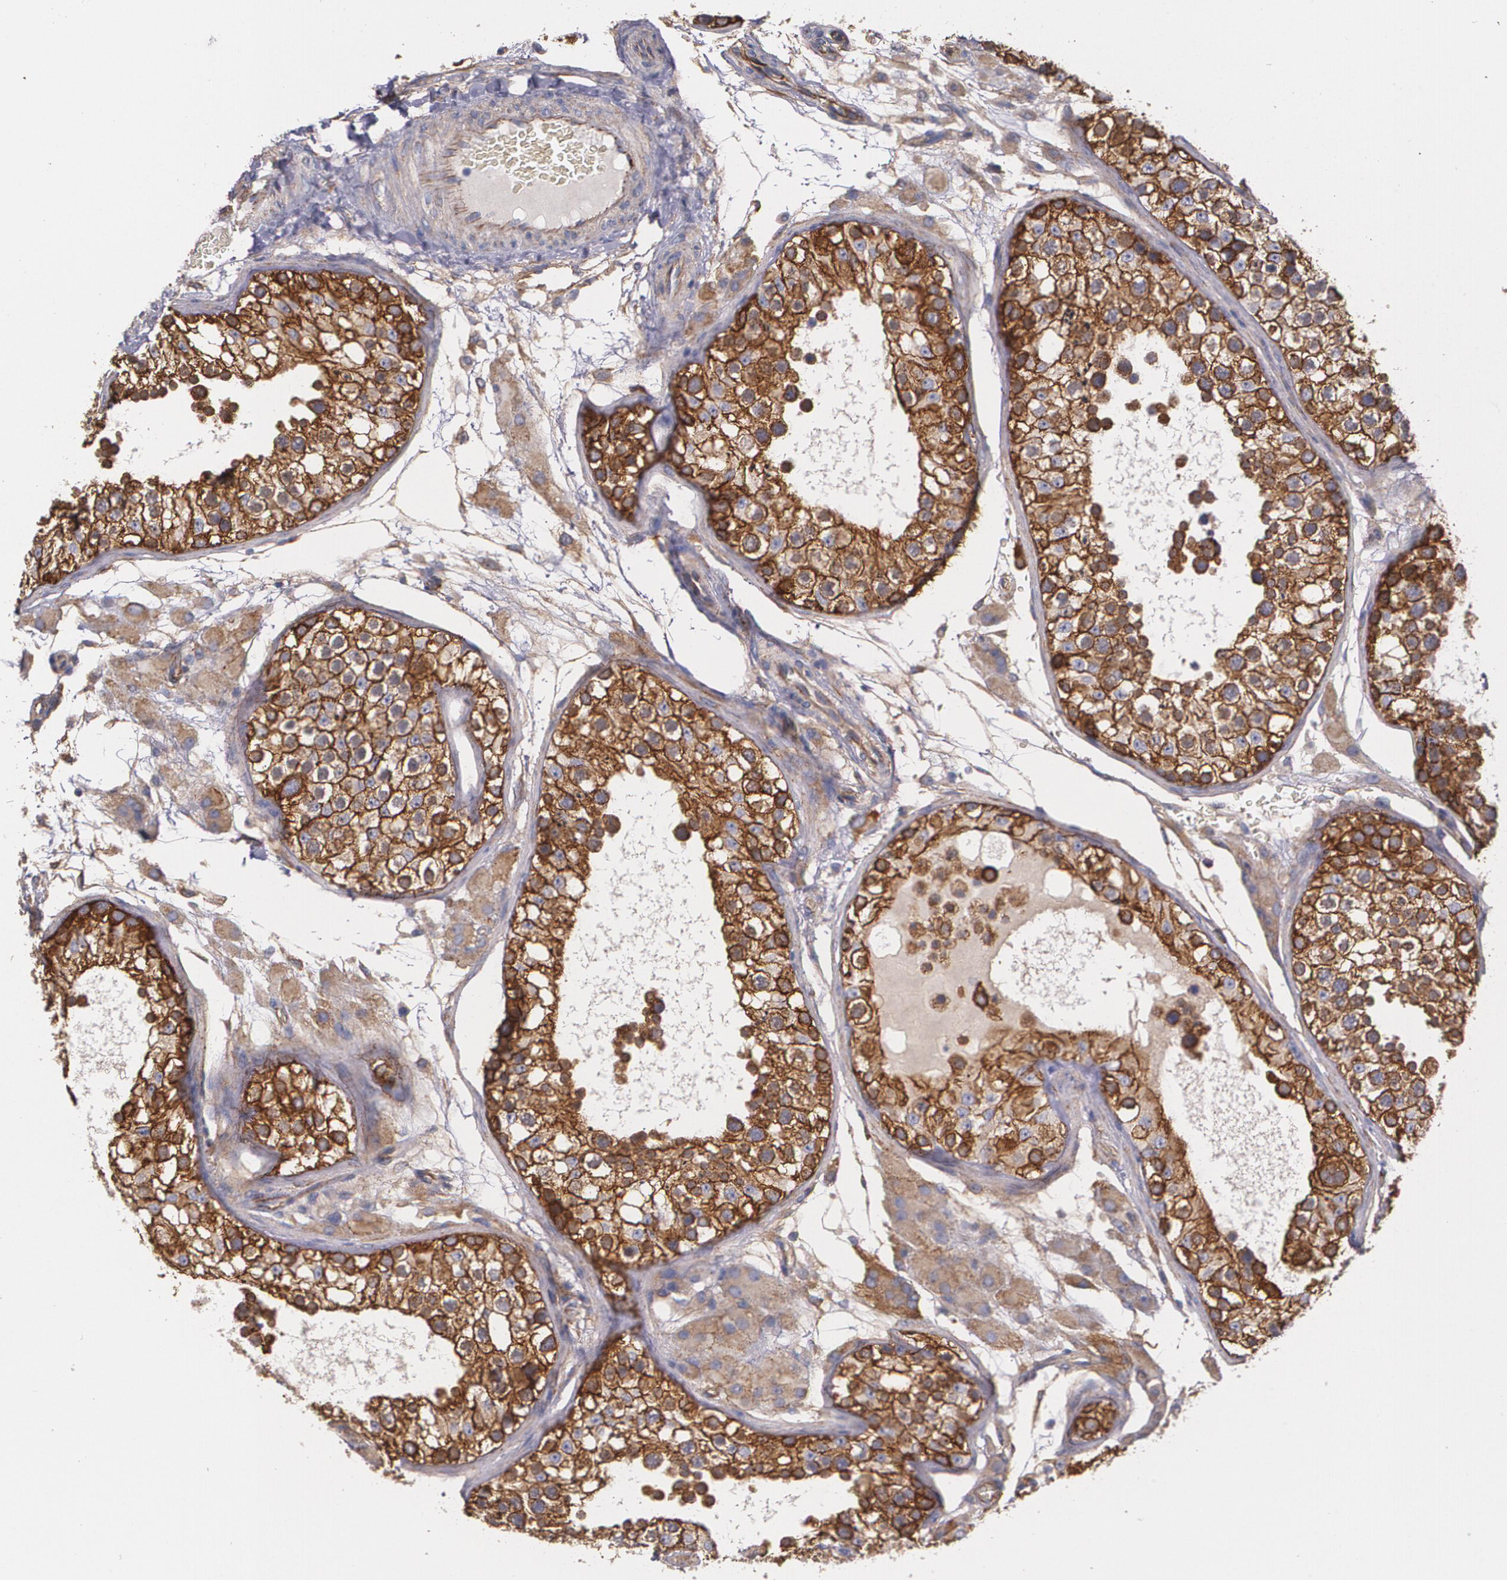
{"staining": {"intensity": "strong", "quantity": ">75%", "location": "cytoplasmic/membranous"}, "tissue": "testis", "cell_type": "Cells in seminiferous ducts", "image_type": "normal", "snomed": [{"axis": "morphology", "description": "Normal tissue, NOS"}, {"axis": "topography", "description": "Testis"}], "caption": "Strong cytoplasmic/membranous staining is present in approximately >75% of cells in seminiferous ducts in benign testis. Immunohistochemistry (ihc) stains the protein of interest in brown and the nuclei are stained blue.", "gene": "TJP1", "patient": {"sex": "male", "age": 26}}